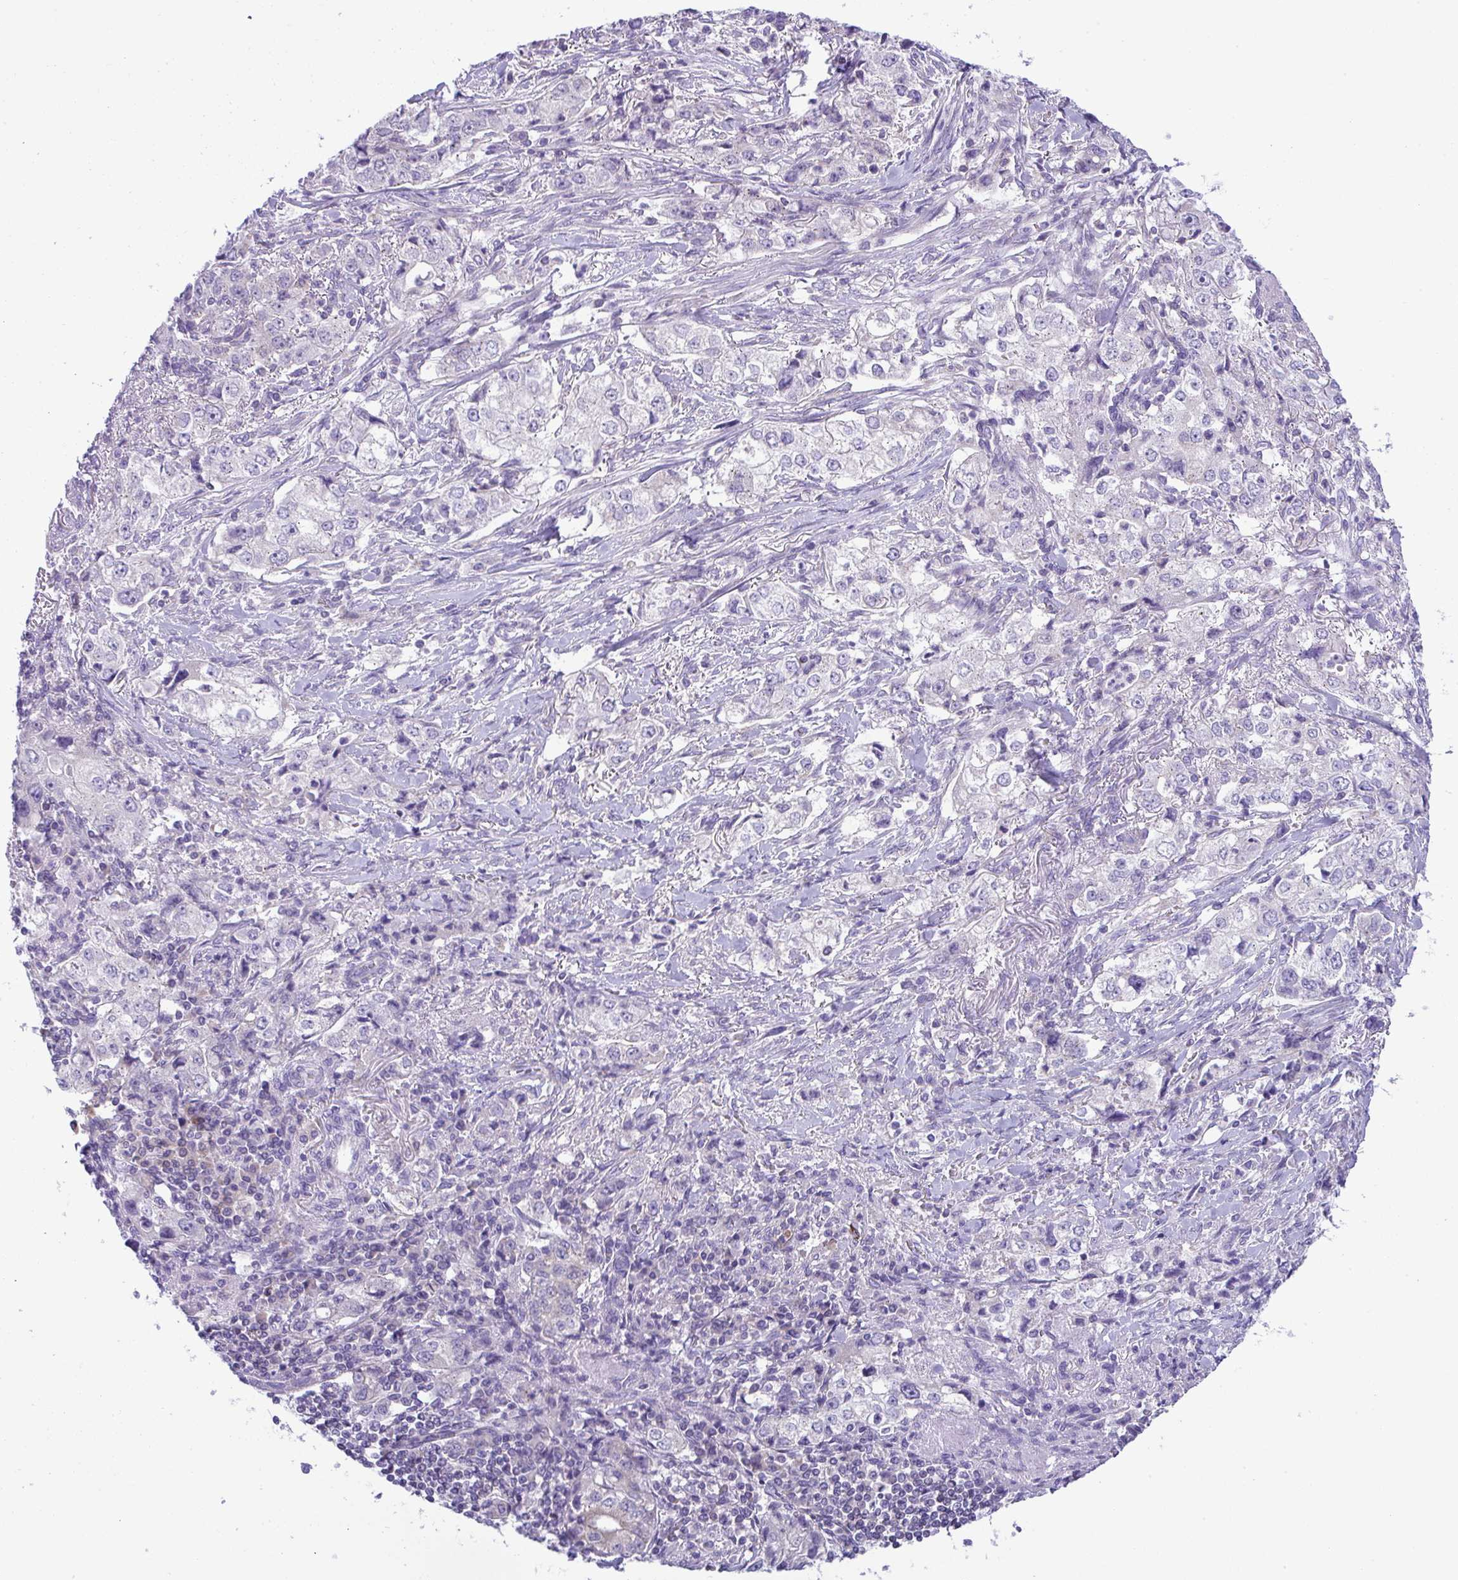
{"staining": {"intensity": "negative", "quantity": "none", "location": "none"}, "tissue": "stomach cancer", "cell_type": "Tumor cells", "image_type": "cancer", "snomed": [{"axis": "morphology", "description": "Adenocarcinoma, NOS"}, {"axis": "topography", "description": "Stomach, upper"}], "caption": "Immunohistochemistry image of stomach cancer (adenocarcinoma) stained for a protein (brown), which reveals no positivity in tumor cells.", "gene": "PLA2G12B", "patient": {"sex": "male", "age": 75}}